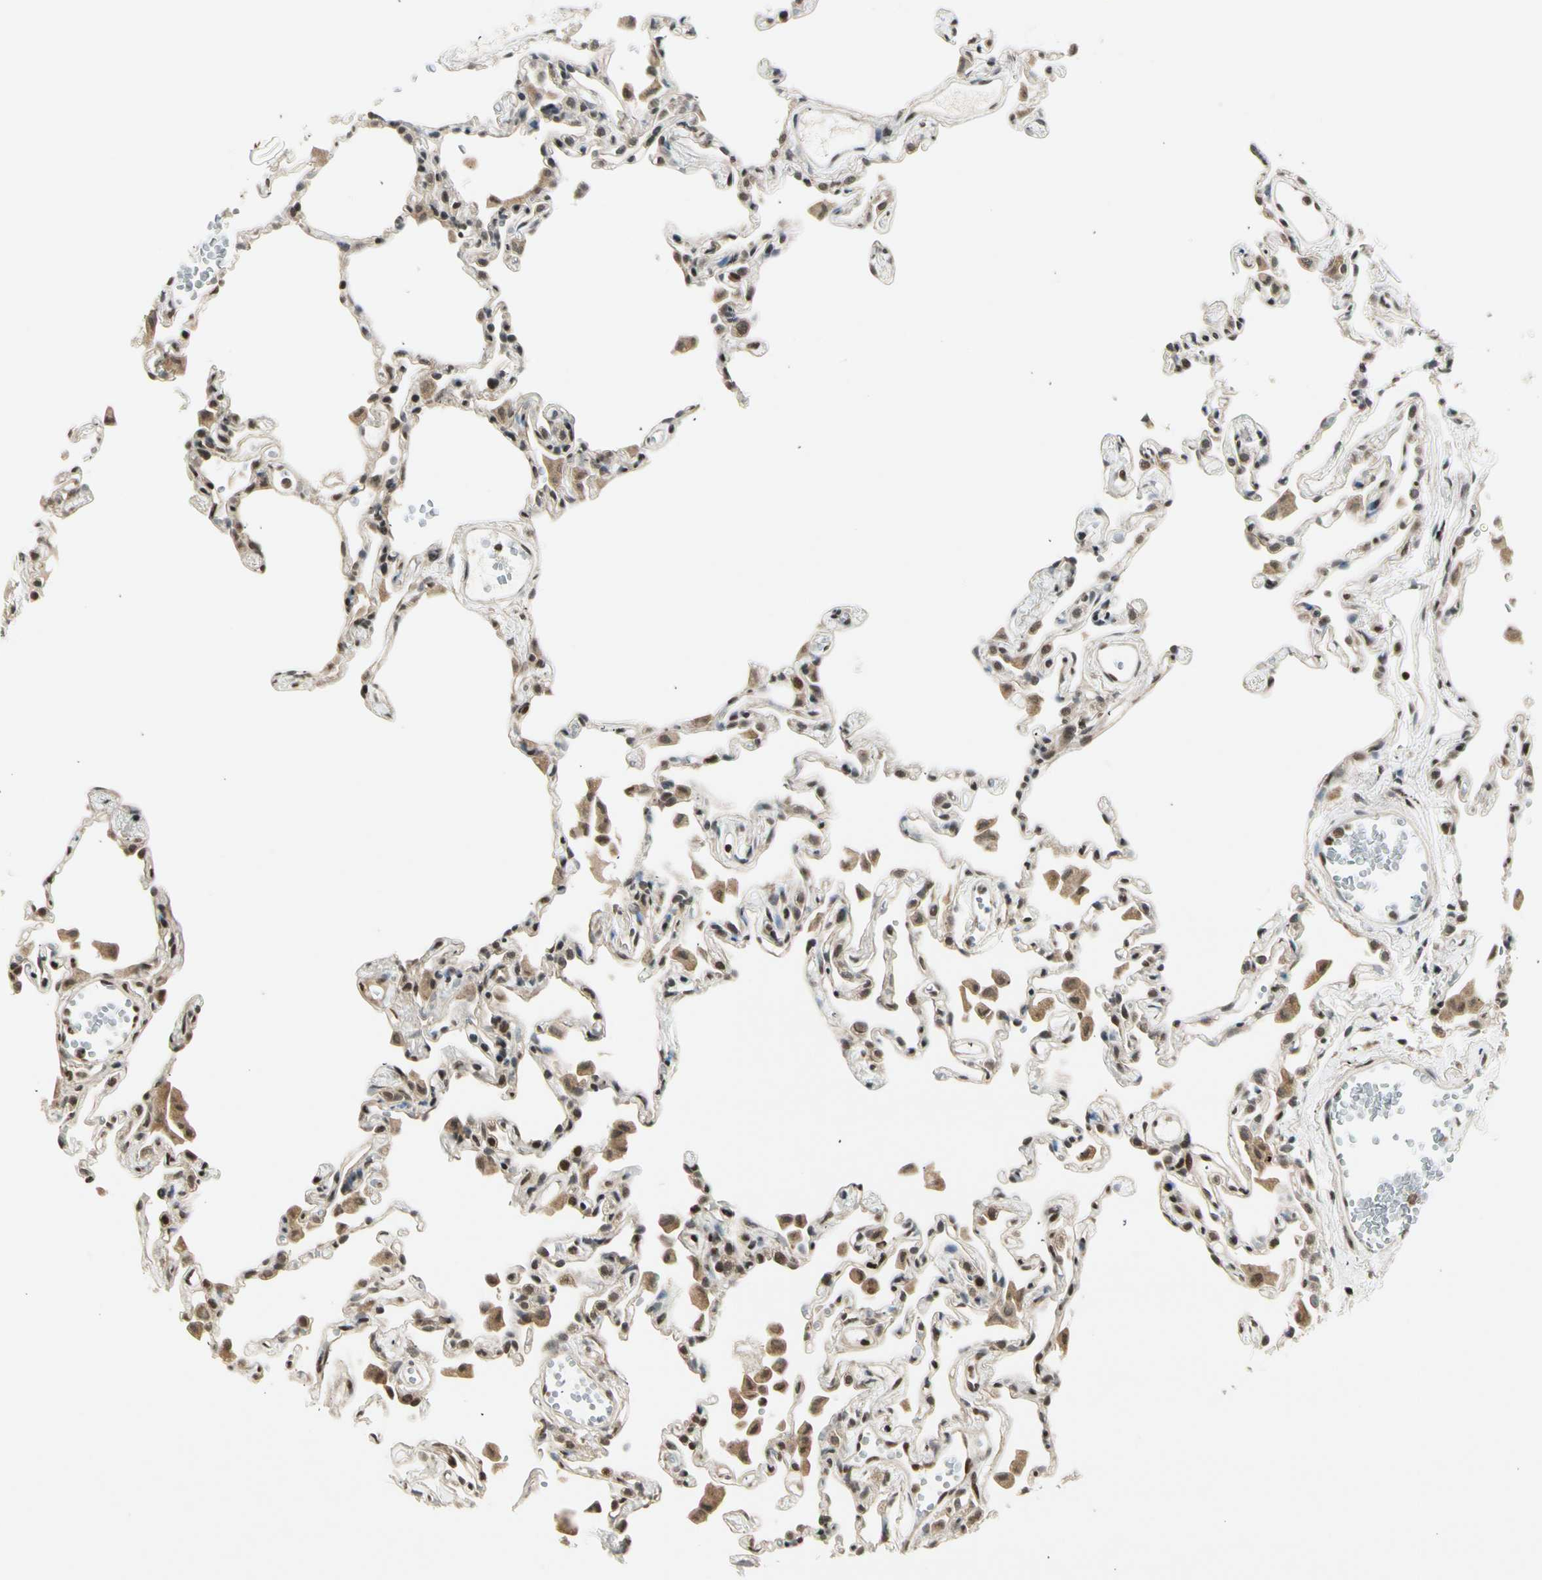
{"staining": {"intensity": "moderate", "quantity": "25%-75%", "location": "cytoplasmic/membranous,nuclear"}, "tissue": "lung", "cell_type": "Alveolar cells", "image_type": "normal", "snomed": [{"axis": "morphology", "description": "Normal tissue, NOS"}, {"axis": "topography", "description": "Lung"}], "caption": "Immunohistochemistry of normal lung exhibits medium levels of moderate cytoplasmic/membranous,nuclear positivity in approximately 25%-75% of alveolar cells.", "gene": "SMN2", "patient": {"sex": "female", "age": 49}}